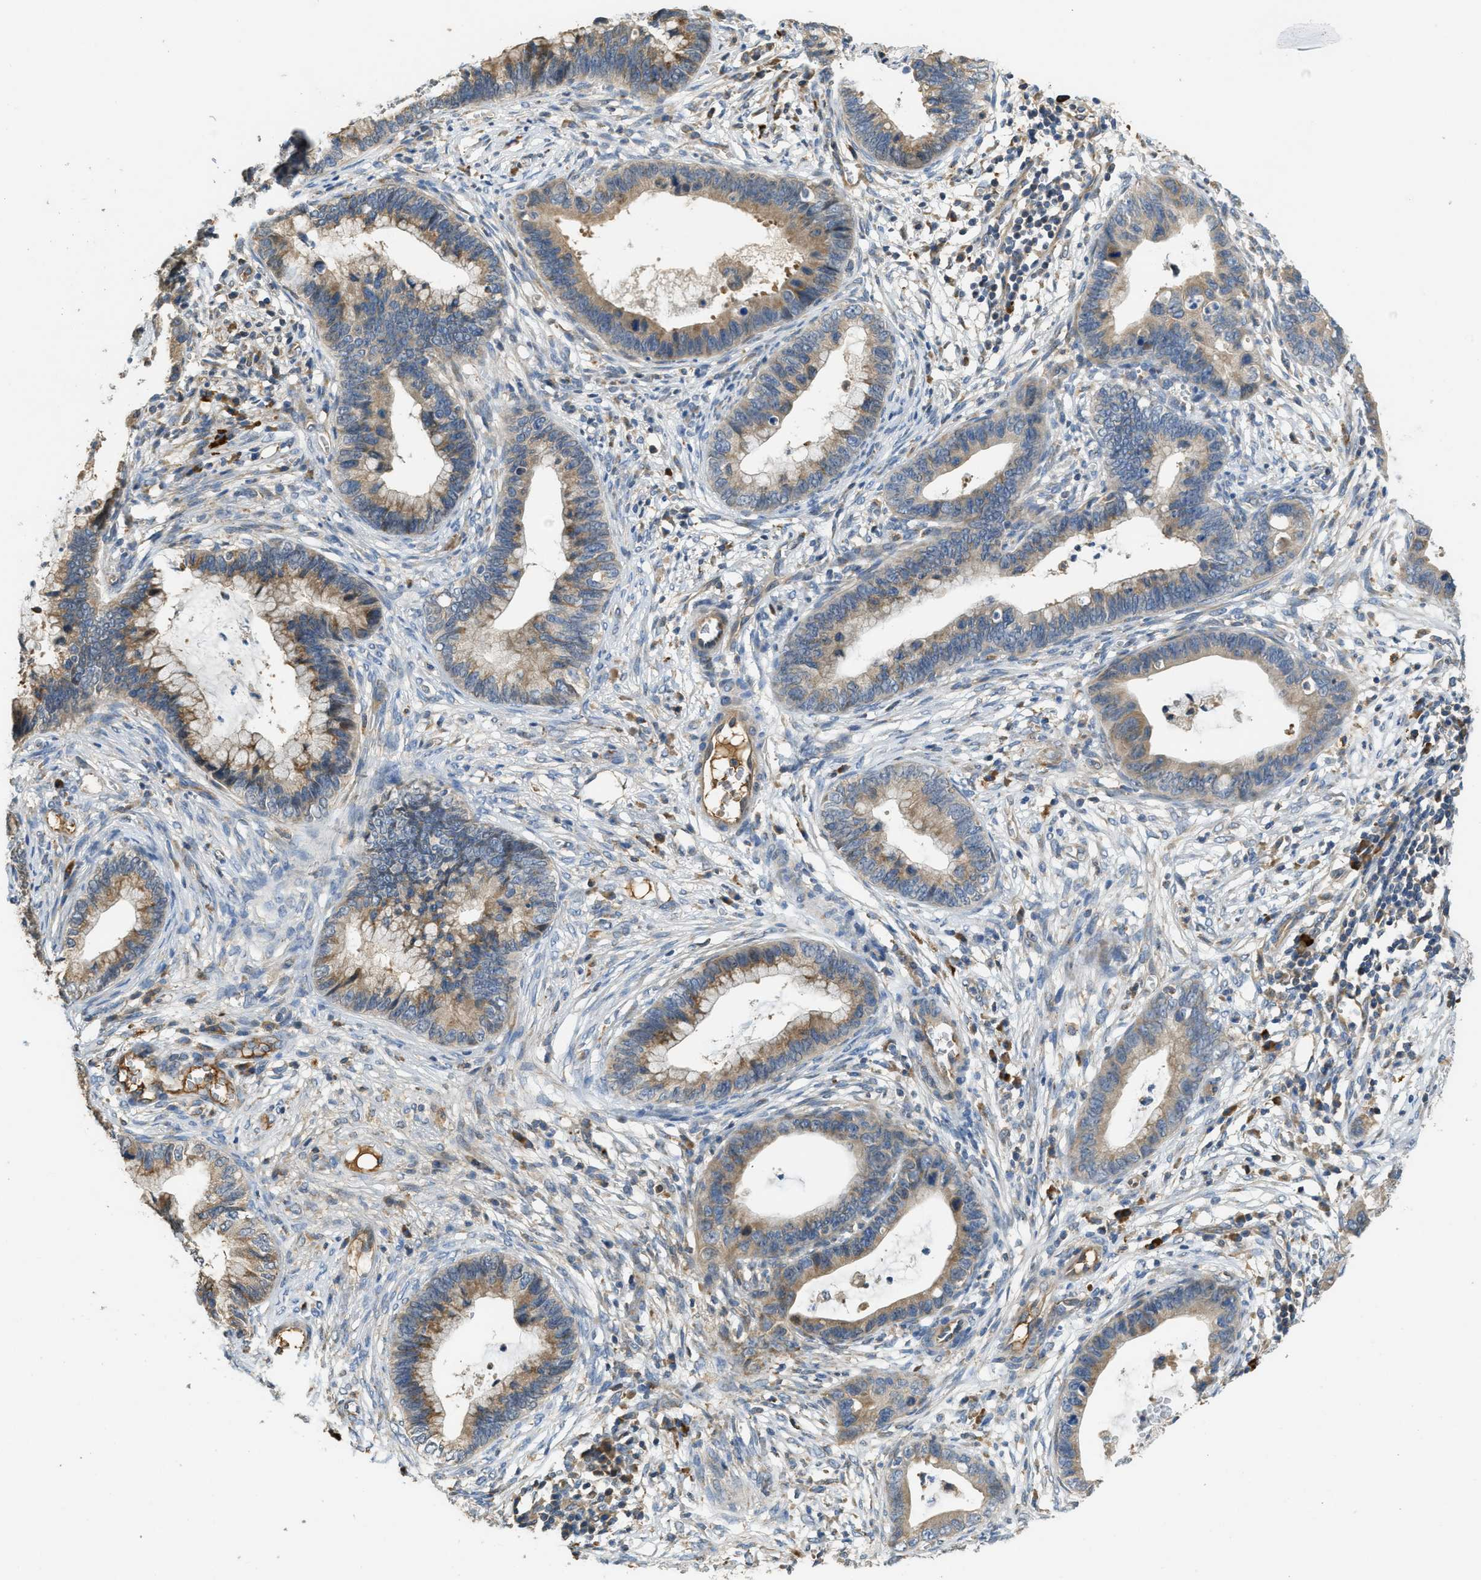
{"staining": {"intensity": "moderate", "quantity": ">75%", "location": "cytoplasmic/membranous"}, "tissue": "cervical cancer", "cell_type": "Tumor cells", "image_type": "cancer", "snomed": [{"axis": "morphology", "description": "Adenocarcinoma, NOS"}, {"axis": "topography", "description": "Cervix"}], "caption": "This histopathology image shows IHC staining of cervical cancer (adenocarcinoma), with medium moderate cytoplasmic/membranous positivity in approximately >75% of tumor cells.", "gene": "RIPK2", "patient": {"sex": "female", "age": 44}}